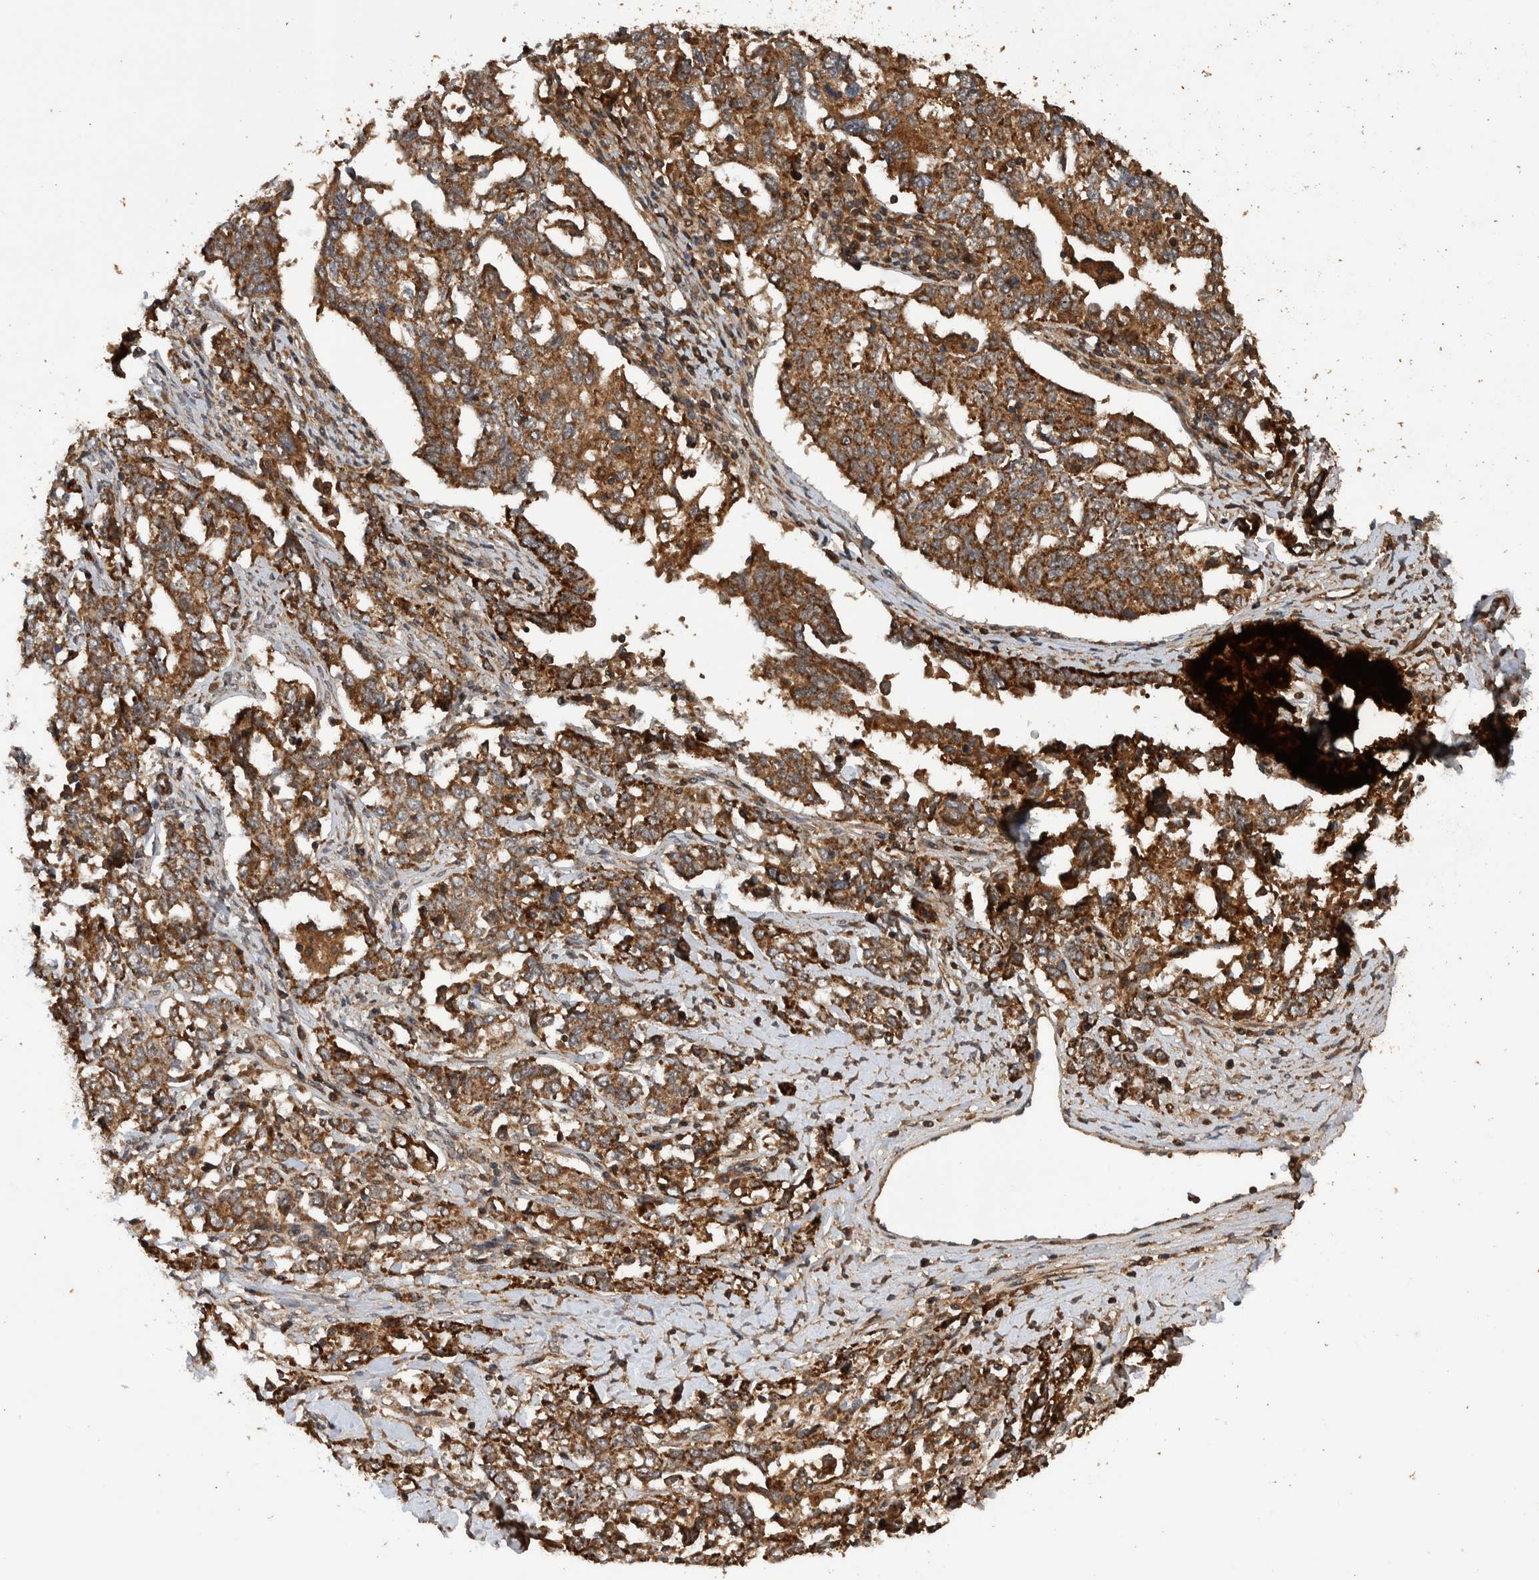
{"staining": {"intensity": "moderate", "quantity": ">75%", "location": "cytoplasmic/membranous"}, "tissue": "ovarian cancer", "cell_type": "Tumor cells", "image_type": "cancer", "snomed": [{"axis": "morphology", "description": "Carcinoma, endometroid"}, {"axis": "topography", "description": "Ovary"}], "caption": "The image displays immunohistochemical staining of ovarian cancer (endometroid carcinoma). There is moderate cytoplasmic/membranous expression is appreciated in about >75% of tumor cells.", "gene": "TRIM16", "patient": {"sex": "female", "age": 62}}